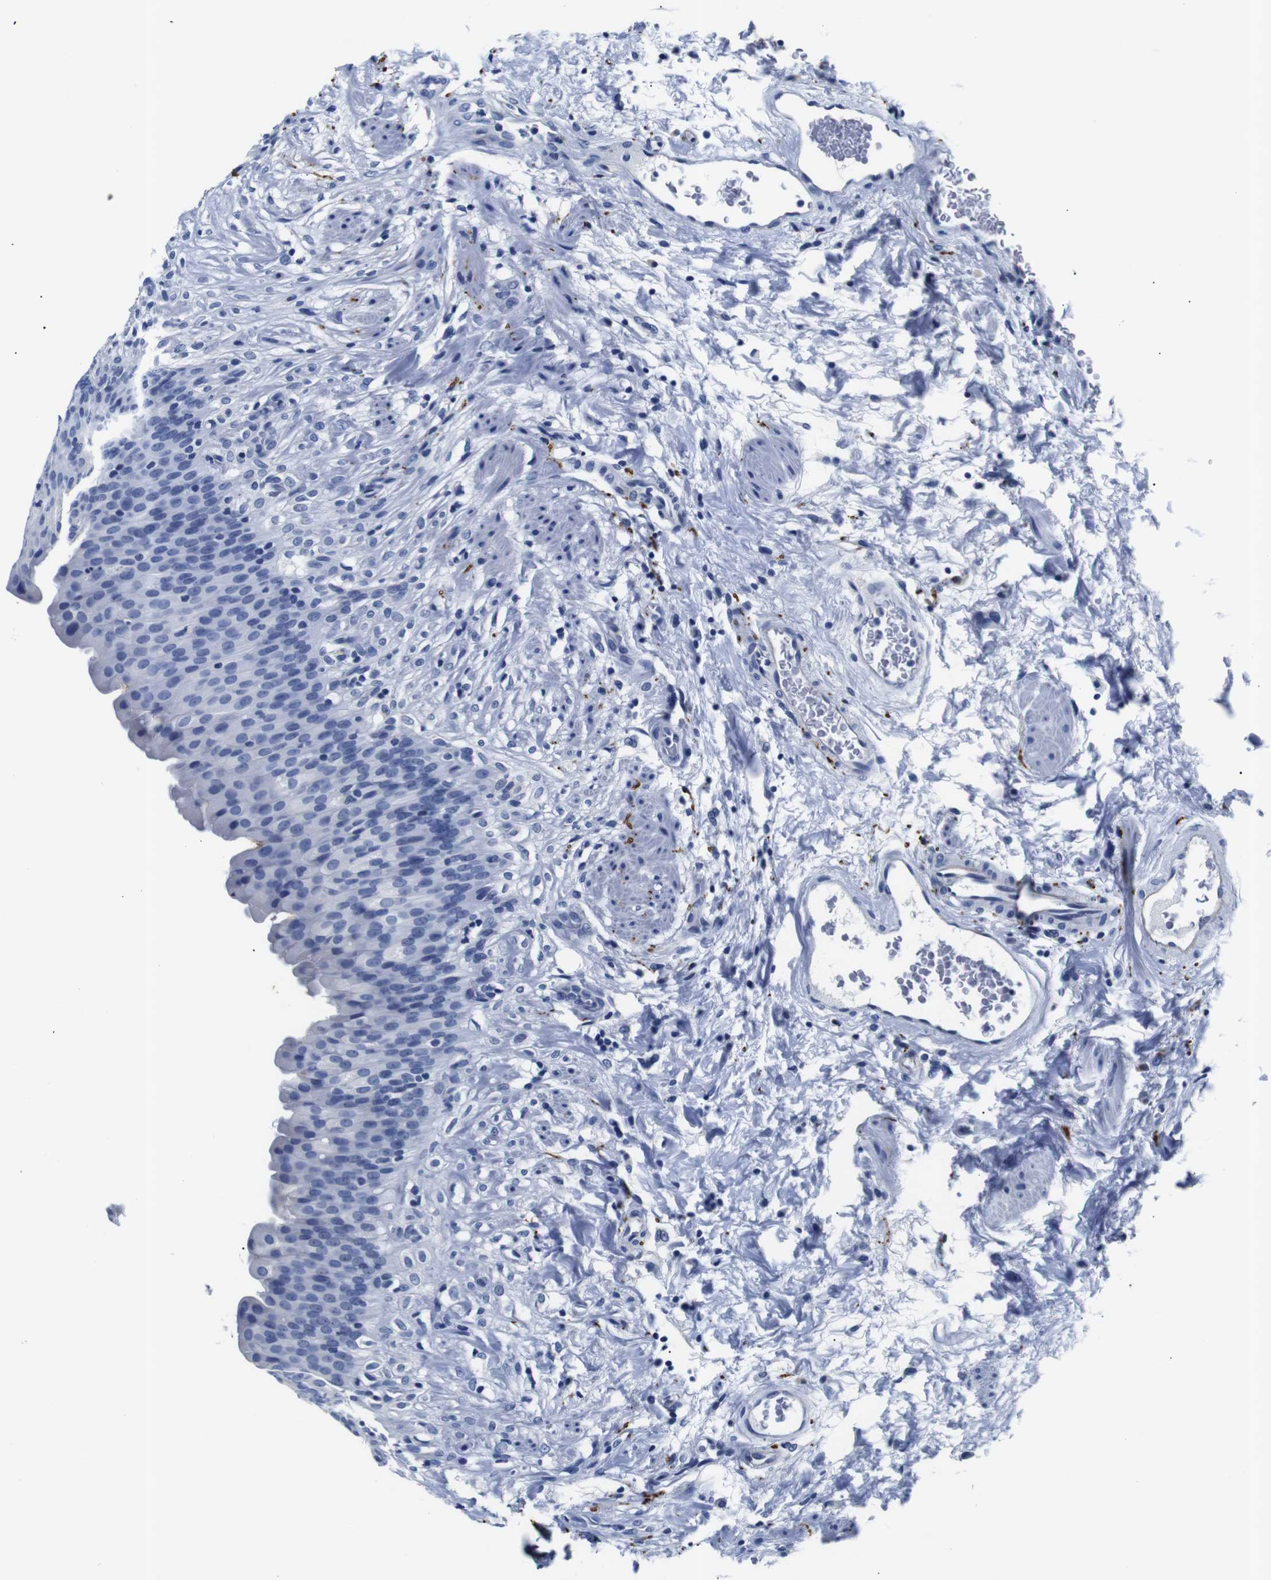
{"staining": {"intensity": "negative", "quantity": "none", "location": "none"}, "tissue": "urinary bladder", "cell_type": "Urothelial cells", "image_type": "normal", "snomed": [{"axis": "morphology", "description": "Normal tissue, NOS"}, {"axis": "topography", "description": "Urinary bladder"}], "caption": "This is an immunohistochemistry (IHC) micrograph of normal urinary bladder. There is no expression in urothelial cells.", "gene": "GAP43", "patient": {"sex": "female", "age": 79}}